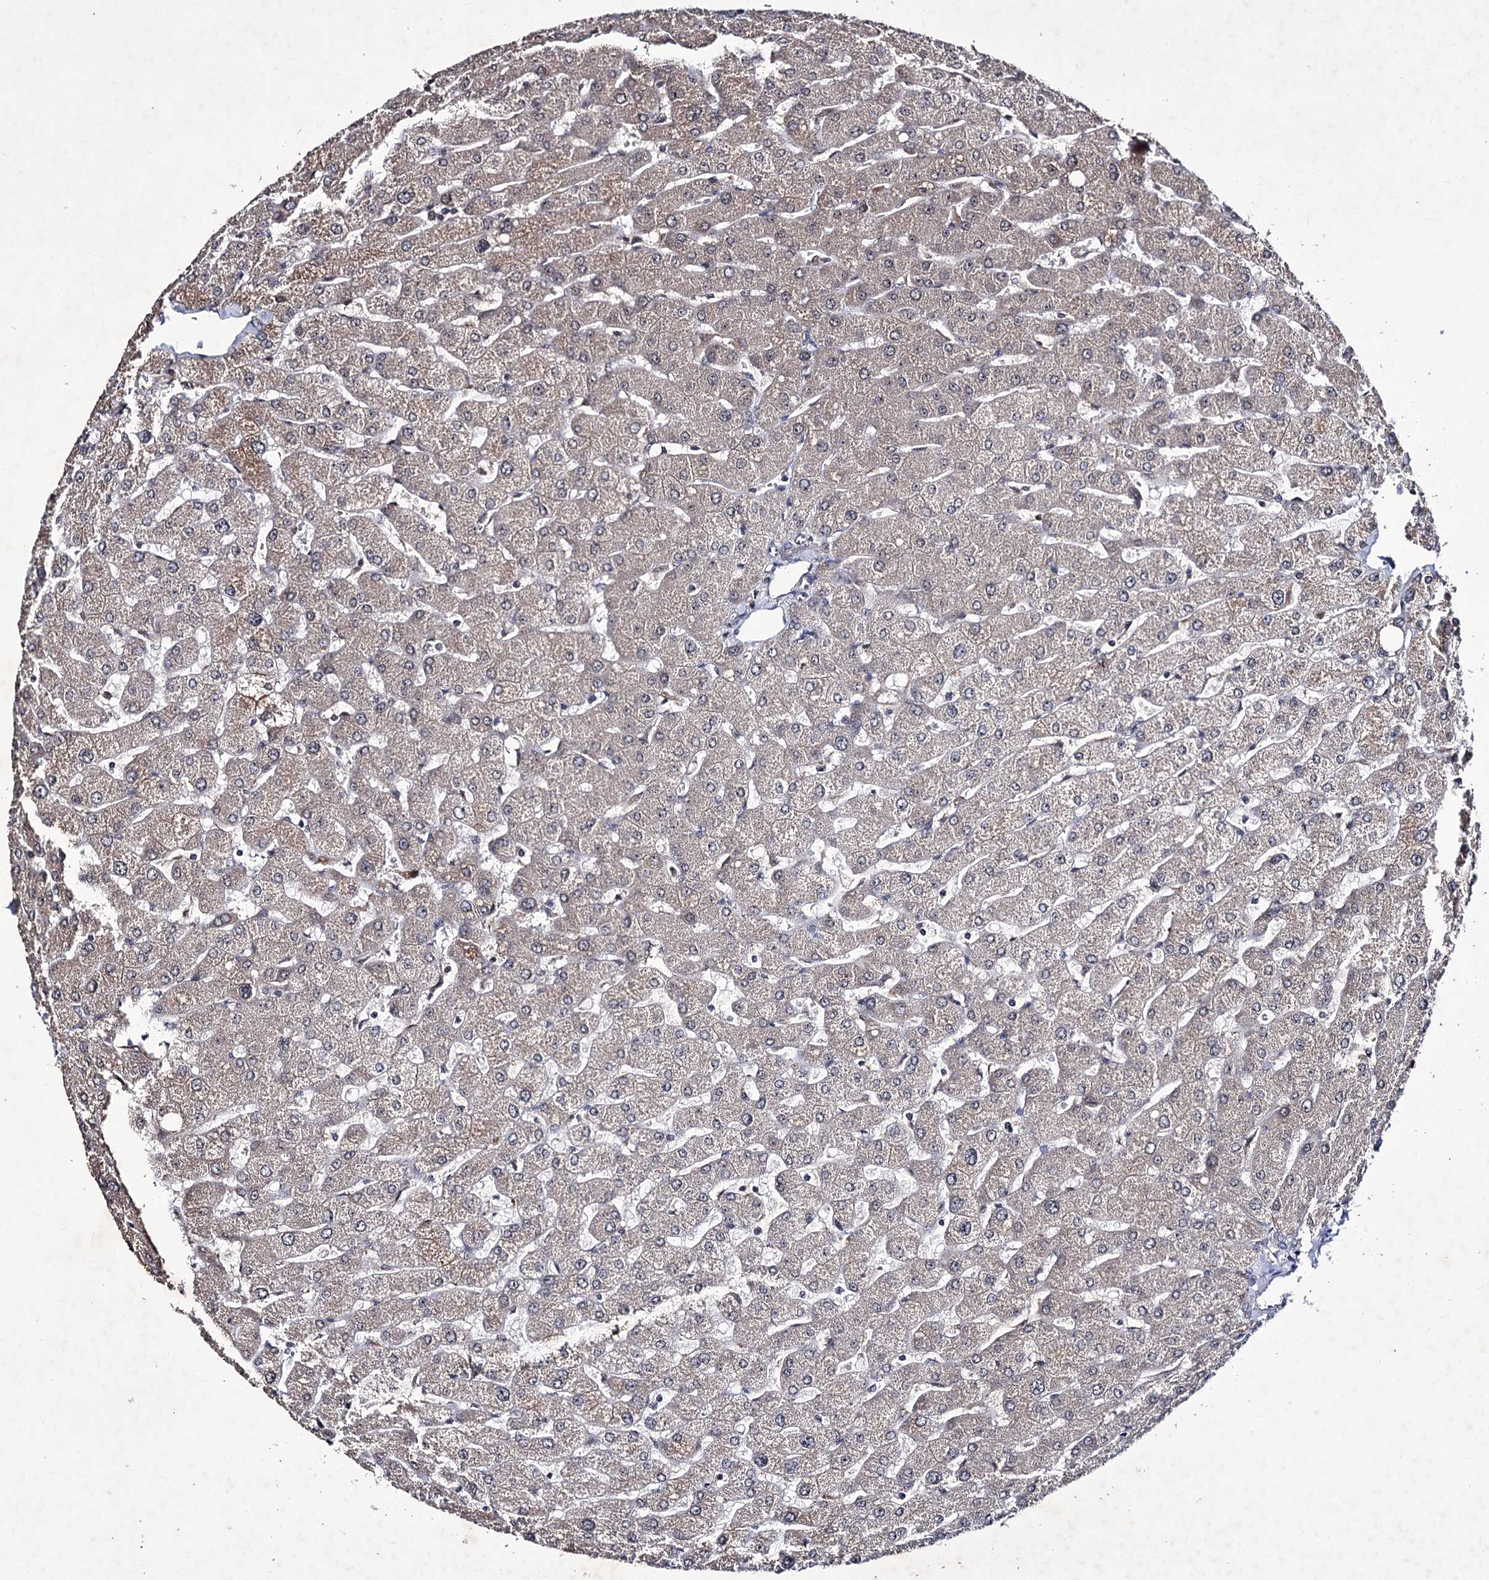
{"staining": {"intensity": "negative", "quantity": "none", "location": "none"}, "tissue": "liver", "cell_type": "Cholangiocytes", "image_type": "normal", "snomed": [{"axis": "morphology", "description": "Normal tissue, NOS"}, {"axis": "topography", "description": "Liver"}], "caption": "There is no significant staining in cholangiocytes of liver. (Immunohistochemistry, brightfield microscopy, high magnification).", "gene": "VGLL4", "patient": {"sex": "male", "age": 55}}